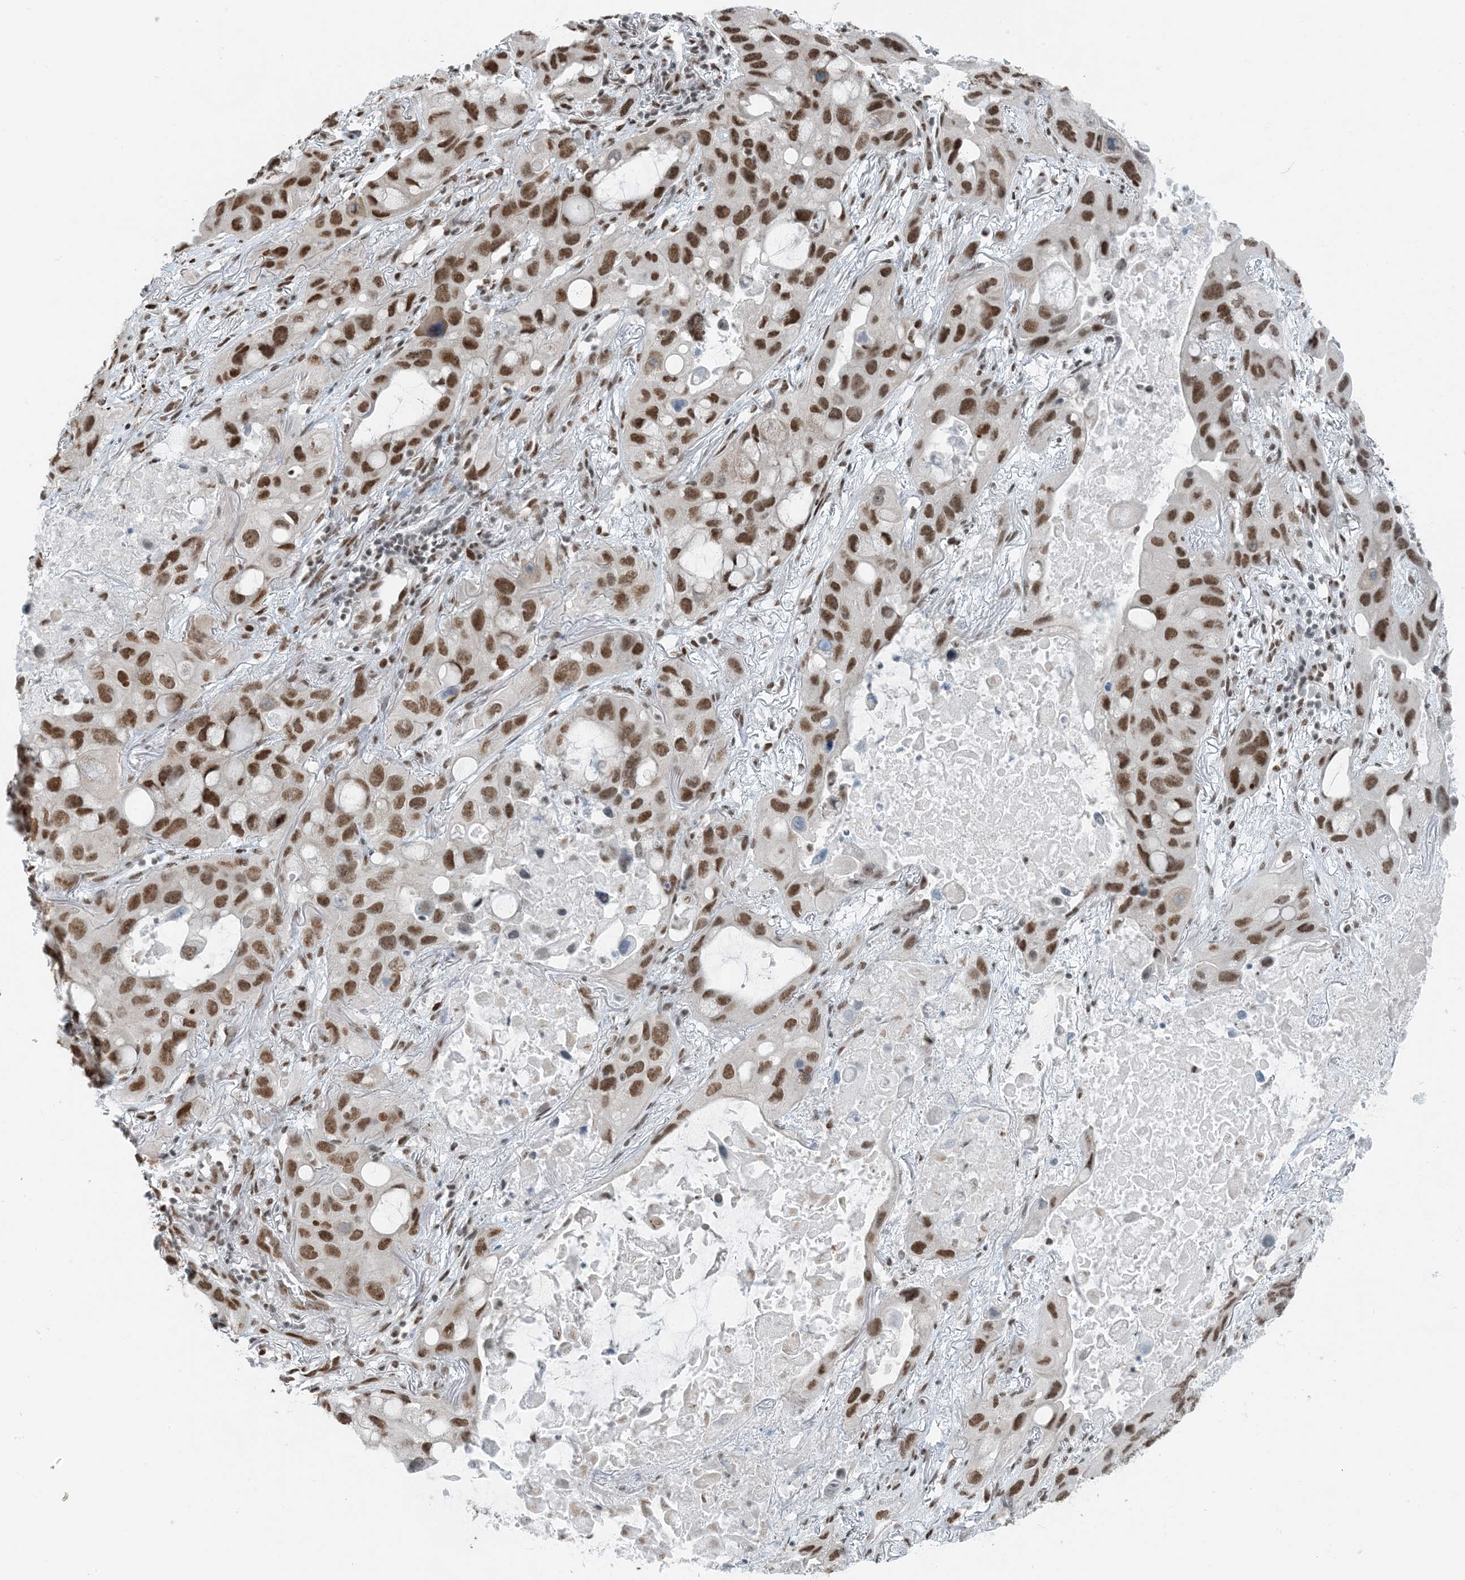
{"staining": {"intensity": "strong", "quantity": ">75%", "location": "nuclear"}, "tissue": "lung cancer", "cell_type": "Tumor cells", "image_type": "cancer", "snomed": [{"axis": "morphology", "description": "Squamous cell carcinoma, NOS"}, {"axis": "topography", "description": "Lung"}], "caption": "Strong nuclear protein staining is appreciated in about >75% of tumor cells in squamous cell carcinoma (lung). (Brightfield microscopy of DAB IHC at high magnification).", "gene": "ZNF500", "patient": {"sex": "female", "age": 73}}